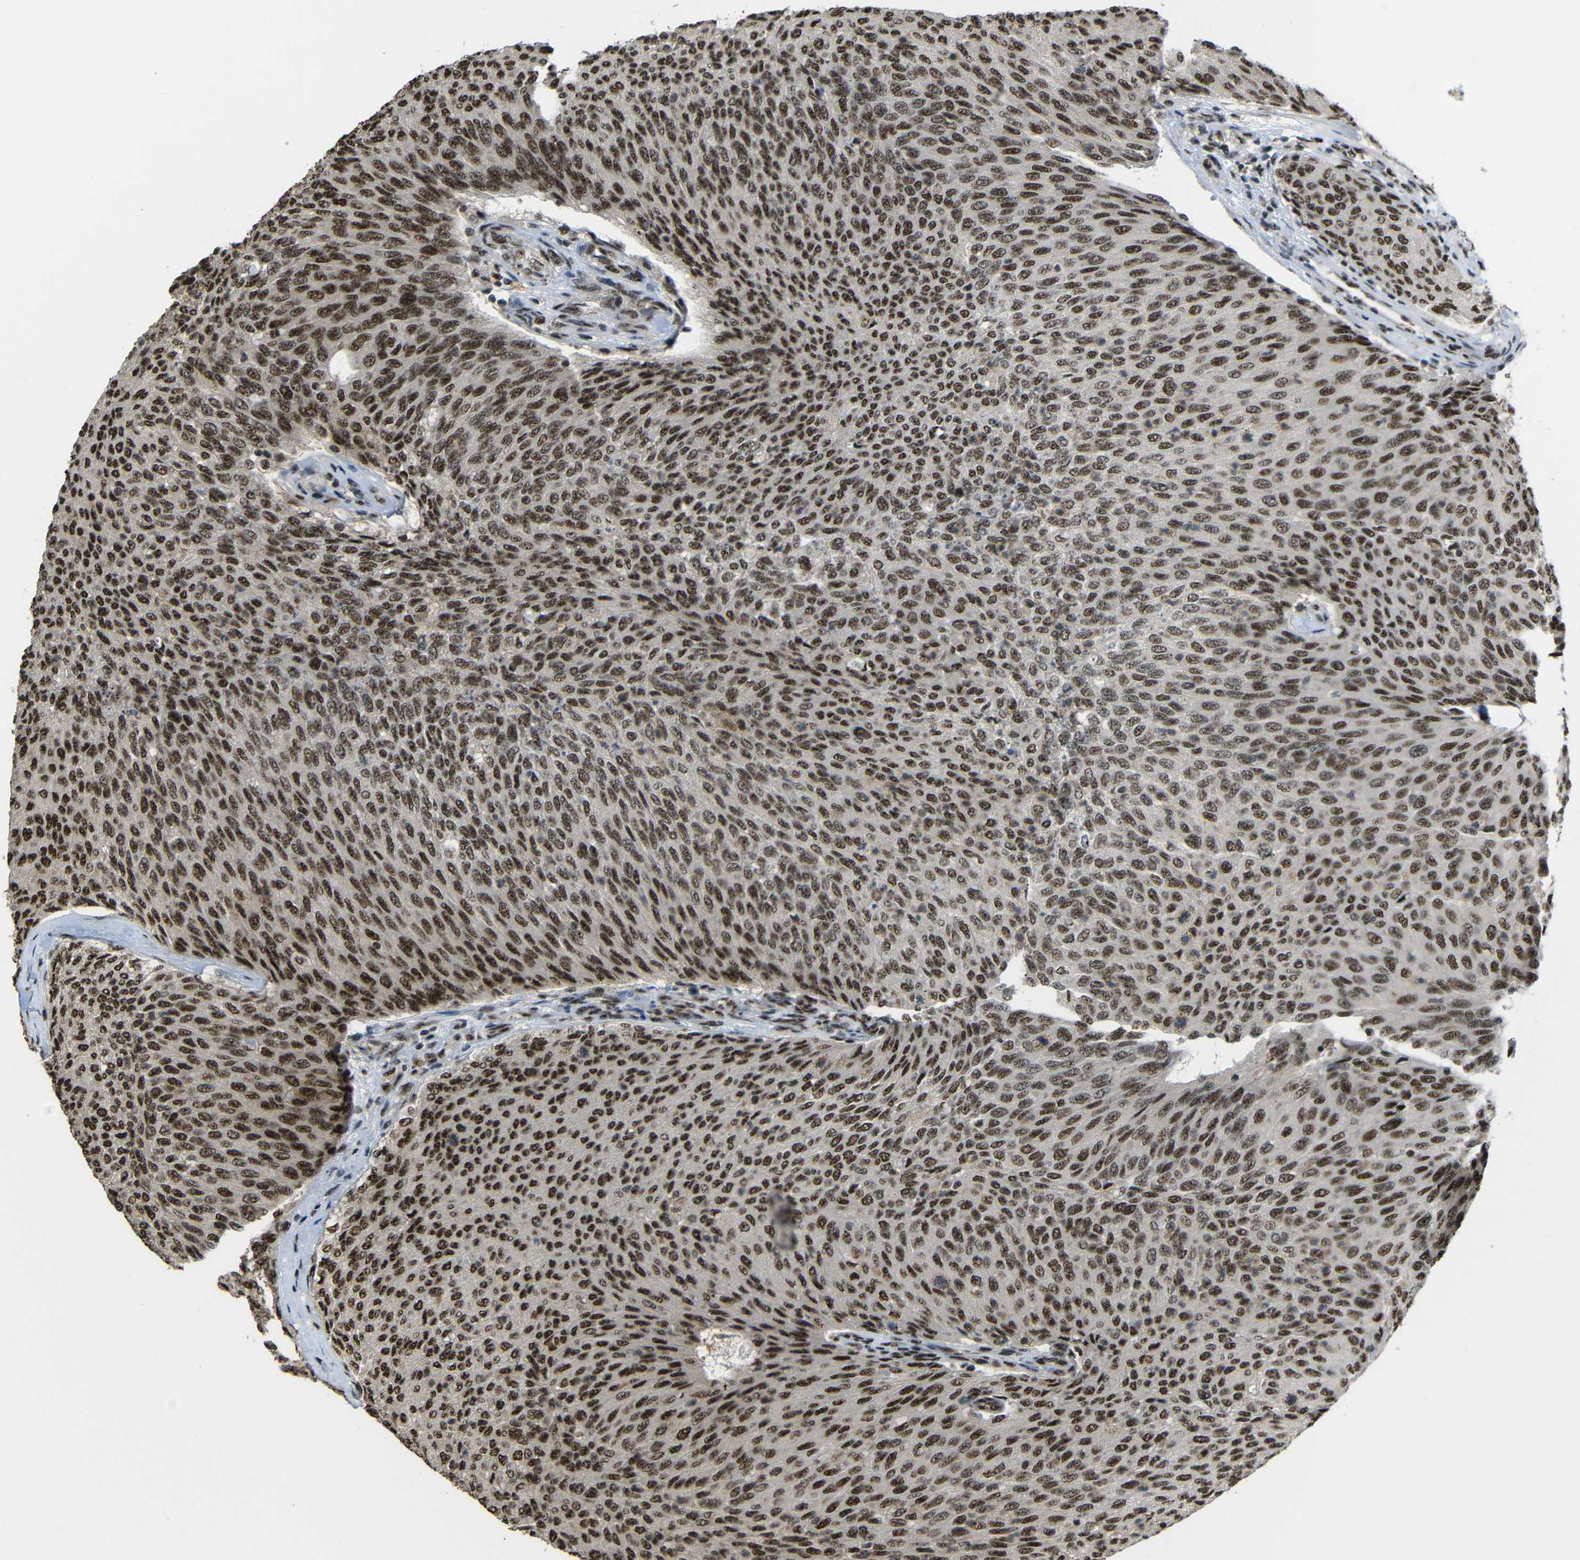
{"staining": {"intensity": "moderate", "quantity": ">75%", "location": "cytoplasmic/membranous,nuclear"}, "tissue": "urothelial cancer", "cell_type": "Tumor cells", "image_type": "cancer", "snomed": [{"axis": "morphology", "description": "Urothelial carcinoma, Low grade"}, {"axis": "topography", "description": "Urinary bladder"}], "caption": "Urothelial cancer stained for a protein reveals moderate cytoplasmic/membranous and nuclear positivity in tumor cells. Nuclei are stained in blue.", "gene": "TCF7L2", "patient": {"sex": "female", "age": 79}}